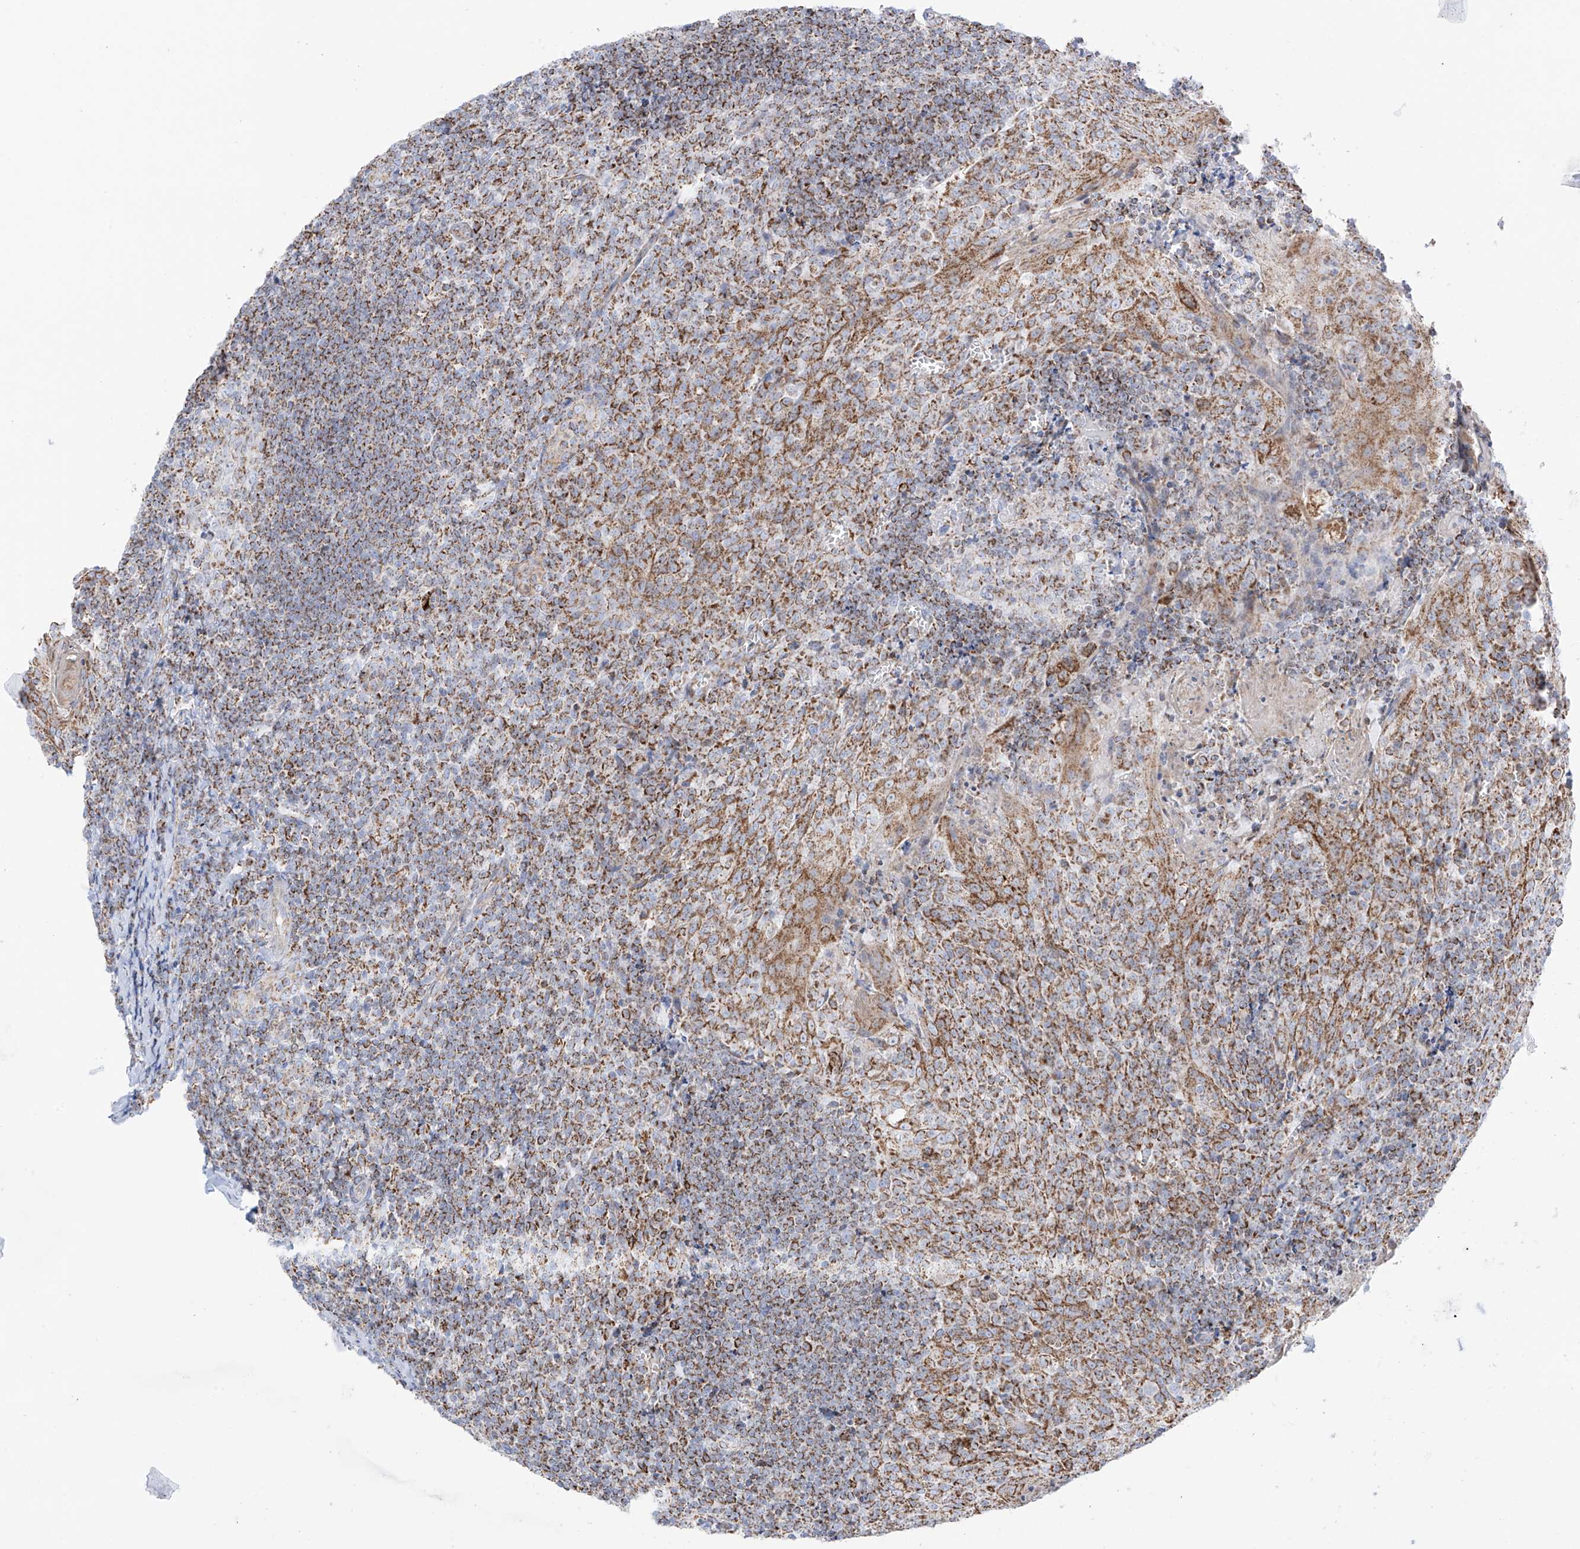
{"staining": {"intensity": "moderate", "quantity": ">75%", "location": "cytoplasmic/membranous"}, "tissue": "tonsil", "cell_type": "Germinal center cells", "image_type": "normal", "snomed": [{"axis": "morphology", "description": "Normal tissue, NOS"}, {"axis": "topography", "description": "Tonsil"}], "caption": "Moderate cytoplasmic/membranous positivity for a protein is present in approximately >75% of germinal center cells of normal tonsil using immunohistochemistry (IHC).", "gene": "XKR3", "patient": {"sex": "male", "age": 27}}